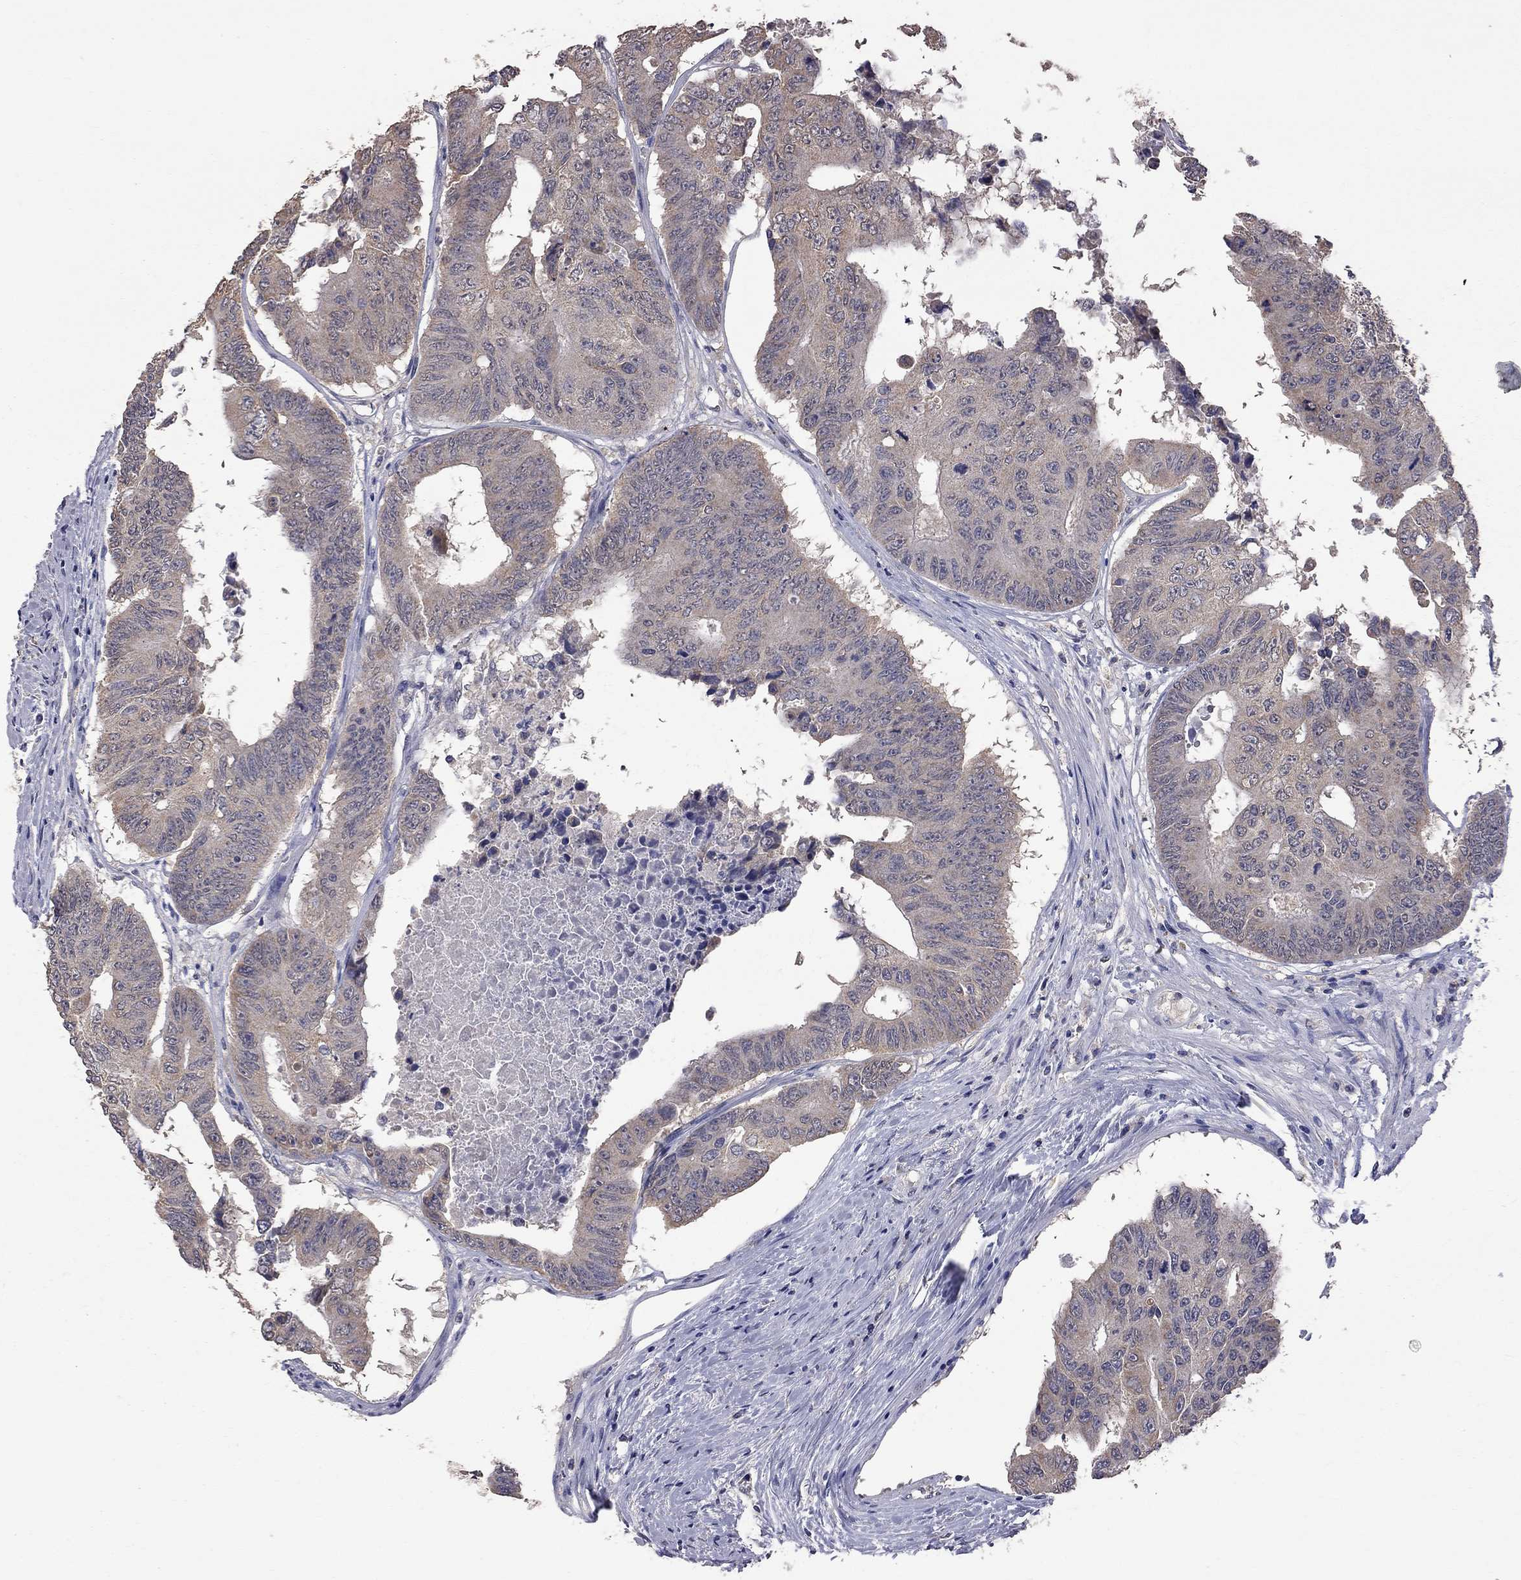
{"staining": {"intensity": "weak", "quantity": "25%-75%", "location": "cytoplasmic/membranous"}, "tissue": "colorectal cancer", "cell_type": "Tumor cells", "image_type": "cancer", "snomed": [{"axis": "morphology", "description": "Adenocarcinoma, NOS"}, {"axis": "topography", "description": "Rectum"}], "caption": "DAB (3,3'-diaminobenzidine) immunohistochemical staining of human colorectal cancer (adenocarcinoma) exhibits weak cytoplasmic/membranous protein staining in approximately 25%-75% of tumor cells.", "gene": "HTR6", "patient": {"sex": "male", "age": 59}}